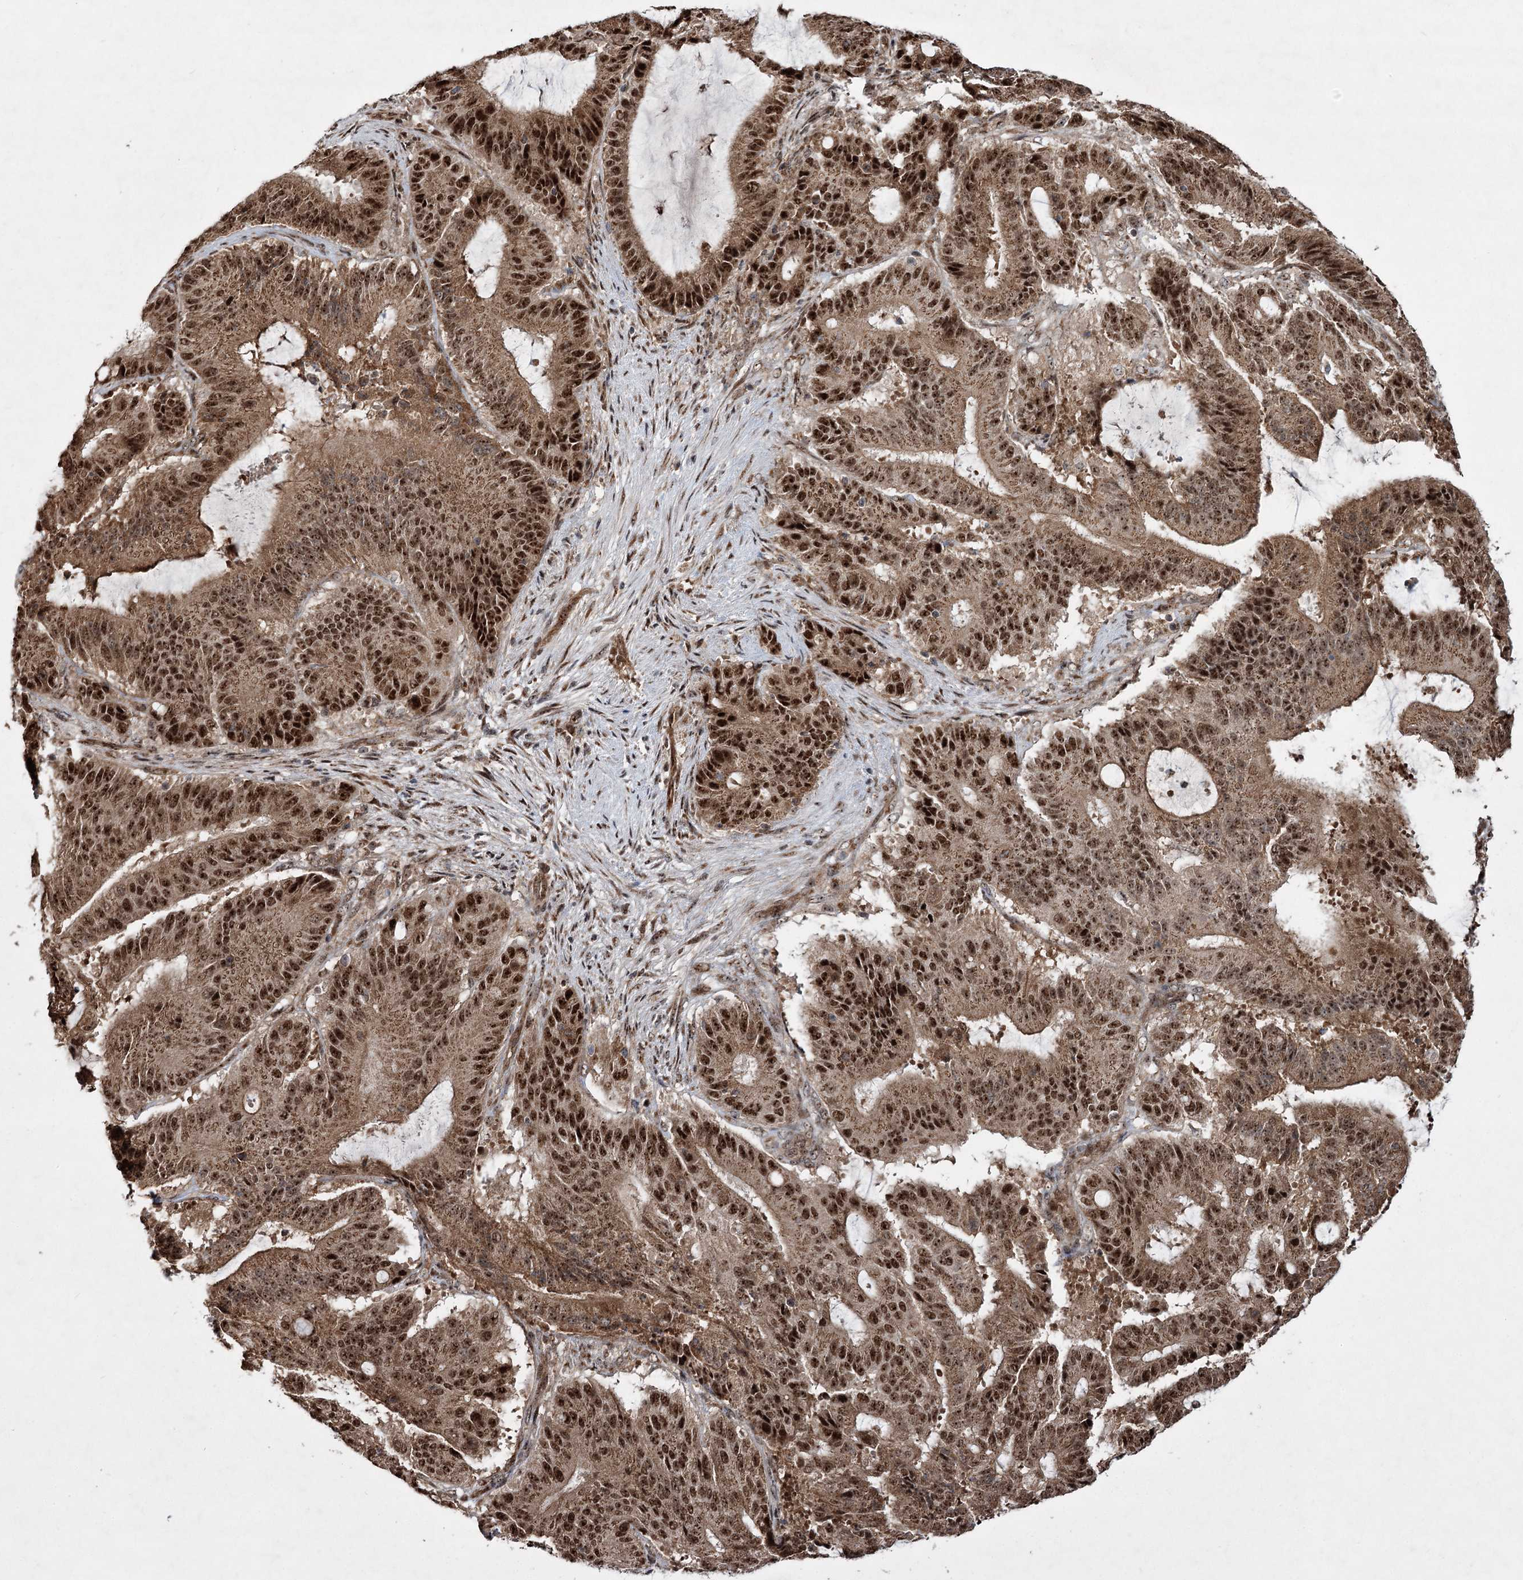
{"staining": {"intensity": "strong", "quantity": ">75%", "location": "cytoplasmic/membranous,nuclear"}, "tissue": "liver cancer", "cell_type": "Tumor cells", "image_type": "cancer", "snomed": [{"axis": "morphology", "description": "Normal tissue, NOS"}, {"axis": "morphology", "description": "Cholangiocarcinoma"}, {"axis": "topography", "description": "Liver"}, {"axis": "topography", "description": "Peripheral nerve tissue"}], "caption": "Protein expression analysis of human liver cholangiocarcinoma reveals strong cytoplasmic/membranous and nuclear expression in about >75% of tumor cells. (DAB (3,3'-diaminobenzidine) IHC, brown staining for protein, blue staining for nuclei).", "gene": "SERINC5", "patient": {"sex": "female", "age": 73}}